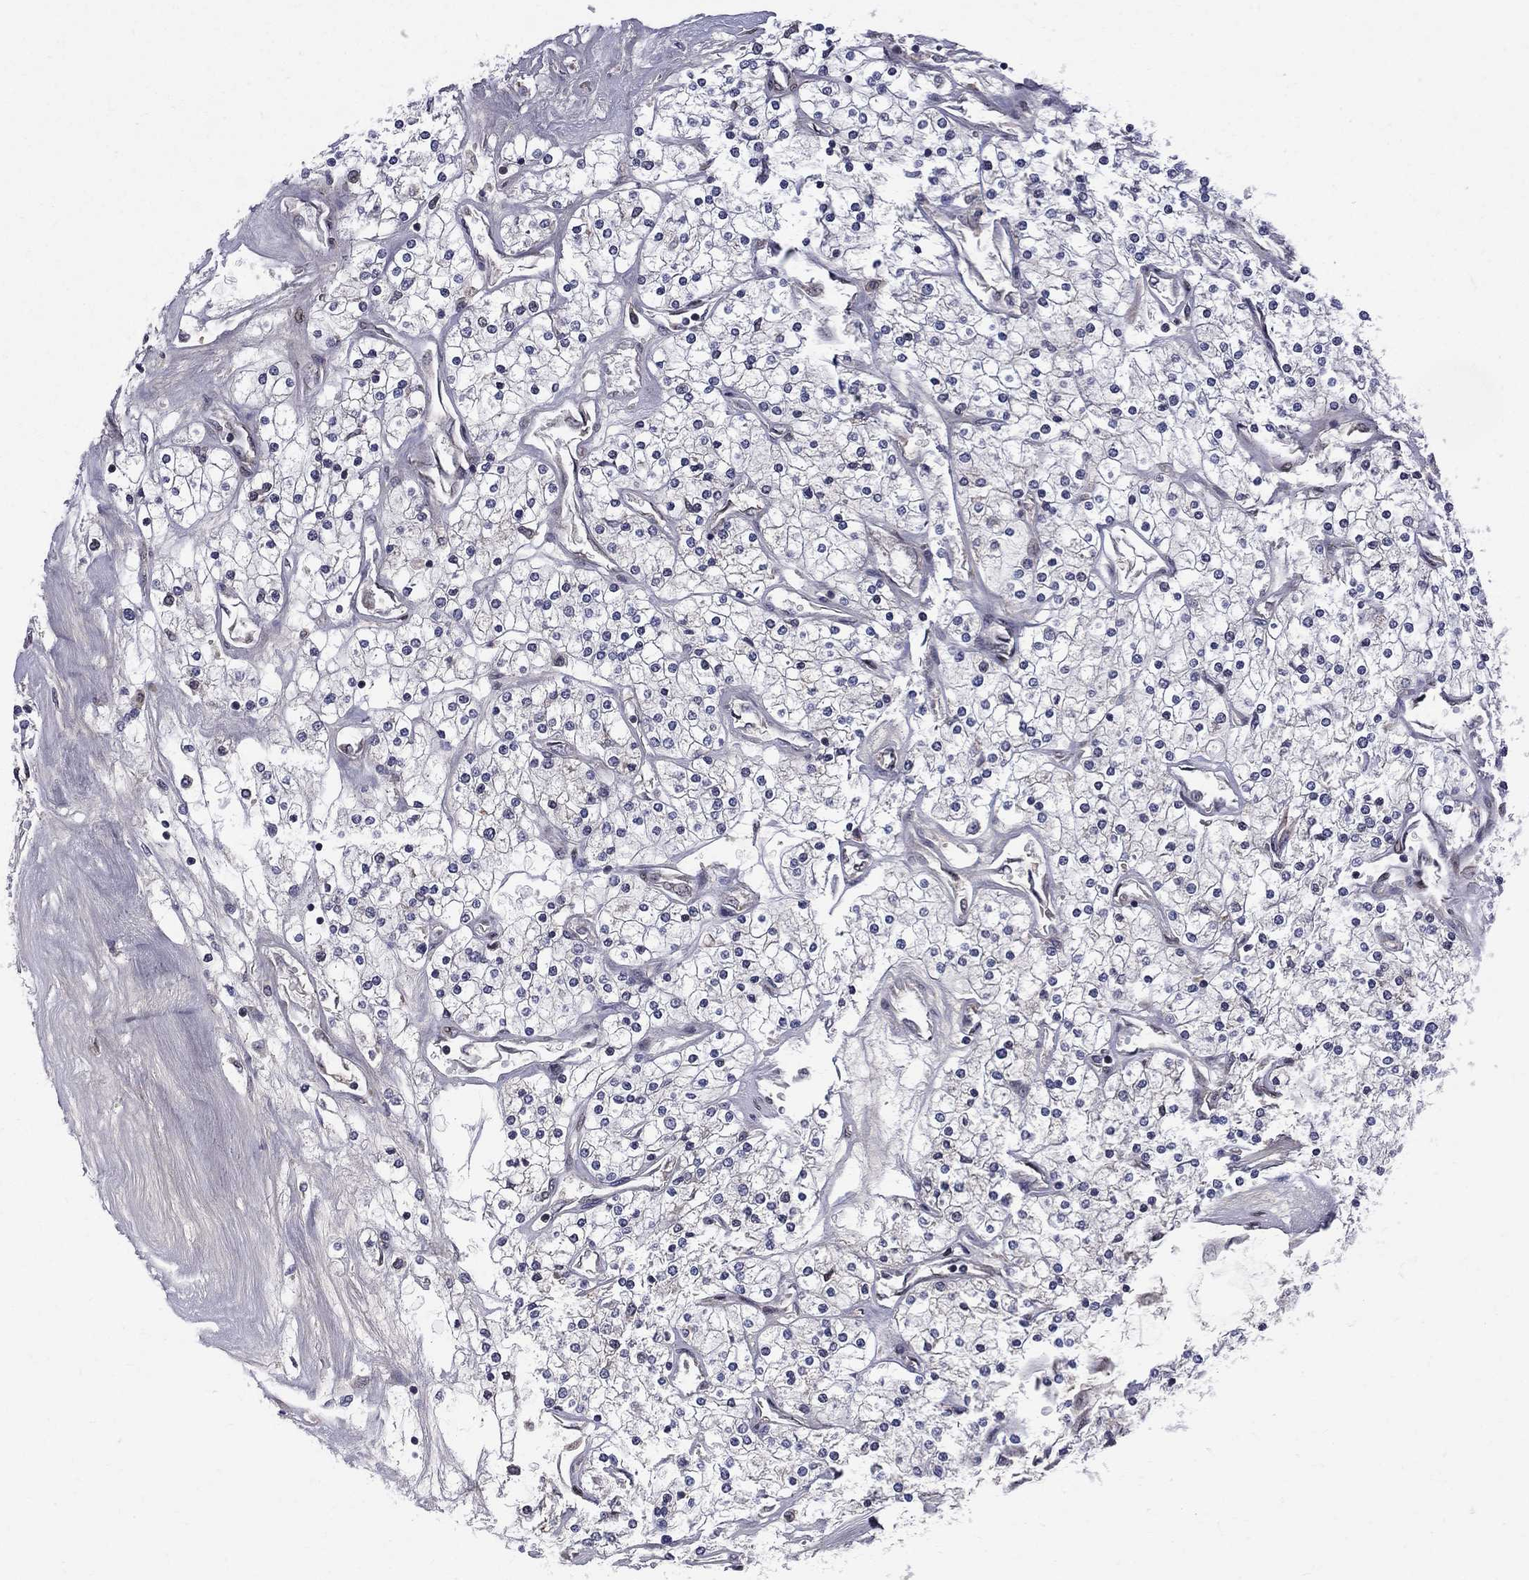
{"staining": {"intensity": "negative", "quantity": "none", "location": "none"}, "tissue": "renal cancer", "cell_type": "Tumor cells", "image_type": "cancer", "snomed": [{"axis": "morphology", "description": "Adenocarcinoma, NOS"}, {"axis": "topography", "description": "Kidney"}], "caption": "High power microscopy photomicrograph of an immunohistochemistry histopathology image of renal cancer (adenocarcinoma), revealing no significant positivity in tumor cells.", "gene": "CNOT11", "patient": {"sex": "male", "age": 80}}